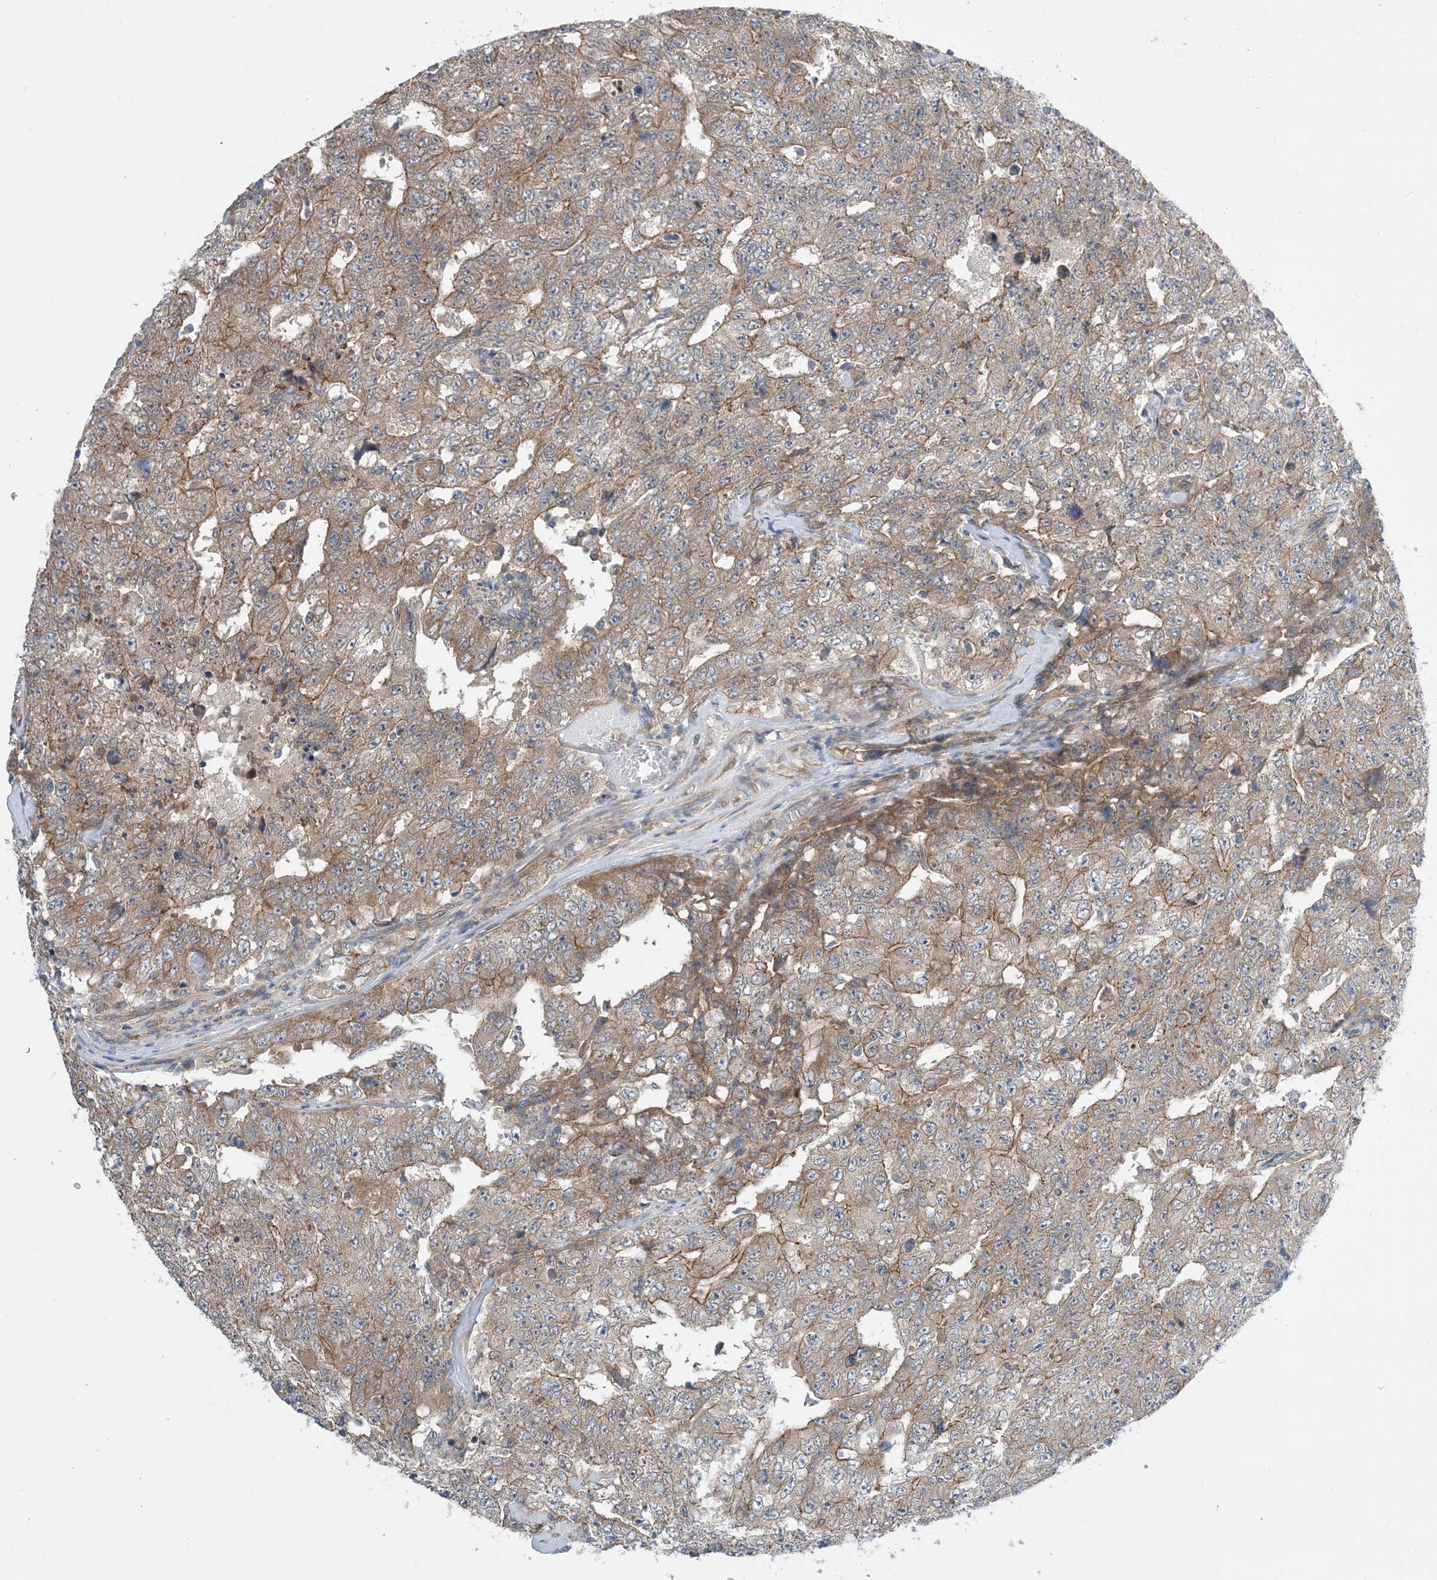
{"staining": {"intensity": "moderate", "quantity": ">75%", "location": "cytoplasmic/membranous"}, "tissue": "testis cancer", "cell_type": "Tumor cells", "image_type": "cancer", "snomed": [{"axis": "morphology", "description": "Carcinoma, Embryonal, NOS"}, {"axis": "topography", "description": "Testis"}], "caption": "Immunohistochemistry (IHC) histopathology image of neoplastic tissue: human testis cancer (embryonal carcinoma) stained using immunohistochemistry shows medium levels of moderate protein expression localized specifically in the cytoplasmic/membranous of tumor cells, appearing as a cytoplasmic/membranous brown color.", "gene": "EHBP1", "patient": {"sex": "male", "age": 26}}